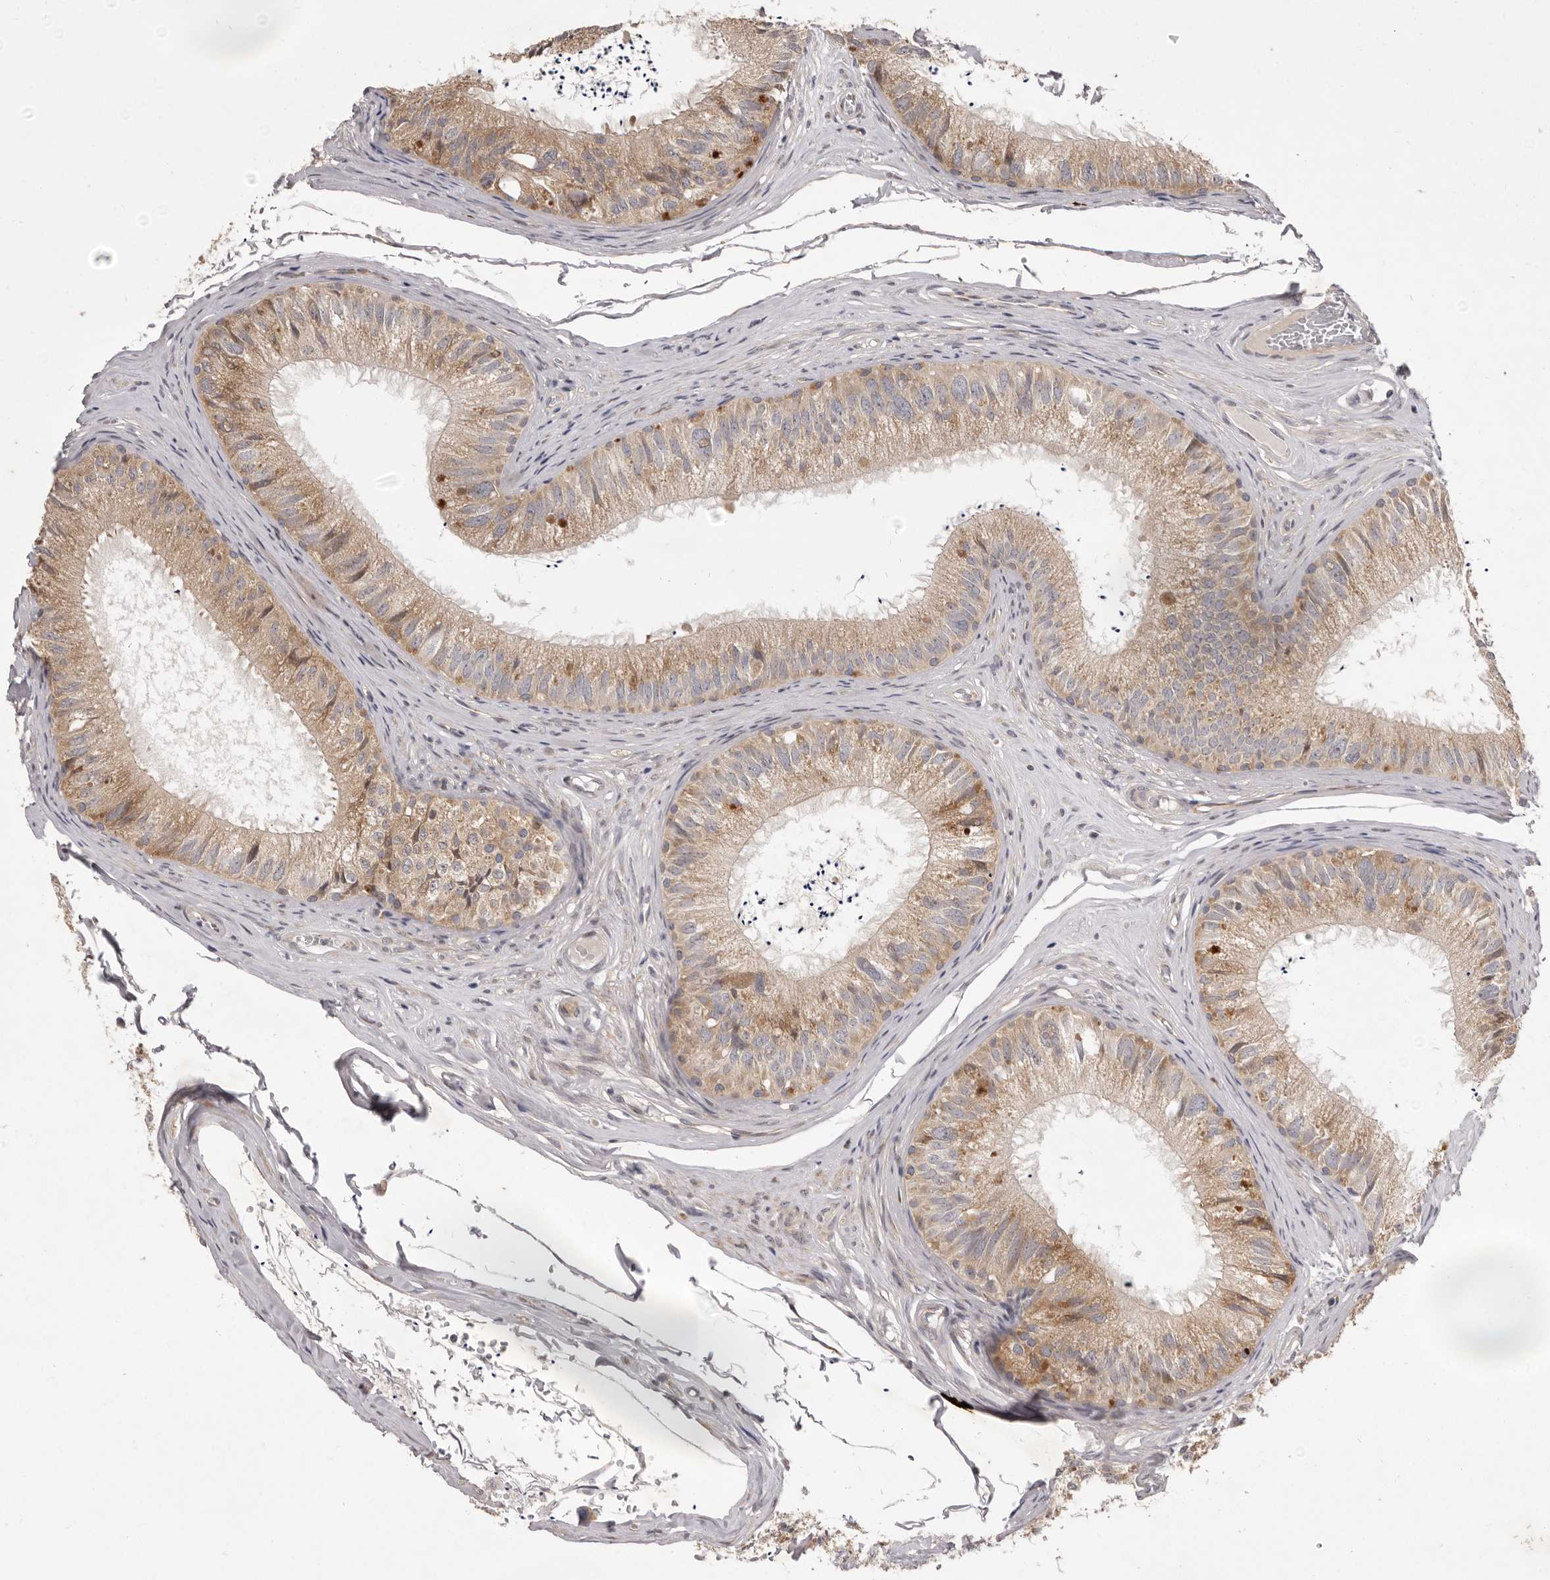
{"staining": {"intensity": "moderate", "quantity": ">75%", "location": "cytoplasmic/membranous"}, "tissue": "epididymis", "cell_type": "Glandular cells", "image_type": "normal", "snomed": [{"axis": "morphology", "description": "Normal tissue, NOS"}, {"axis": "topography", "description": "Epididymis"}], "caption": "An image of human epididymis stained for a protein shows moderate cytoplasmic/membranous brown staining in glandular cells. Nuclei are stained in blue.", "gene": "TBC1D8B", "patient": {"sex": "male", "age": 79}}